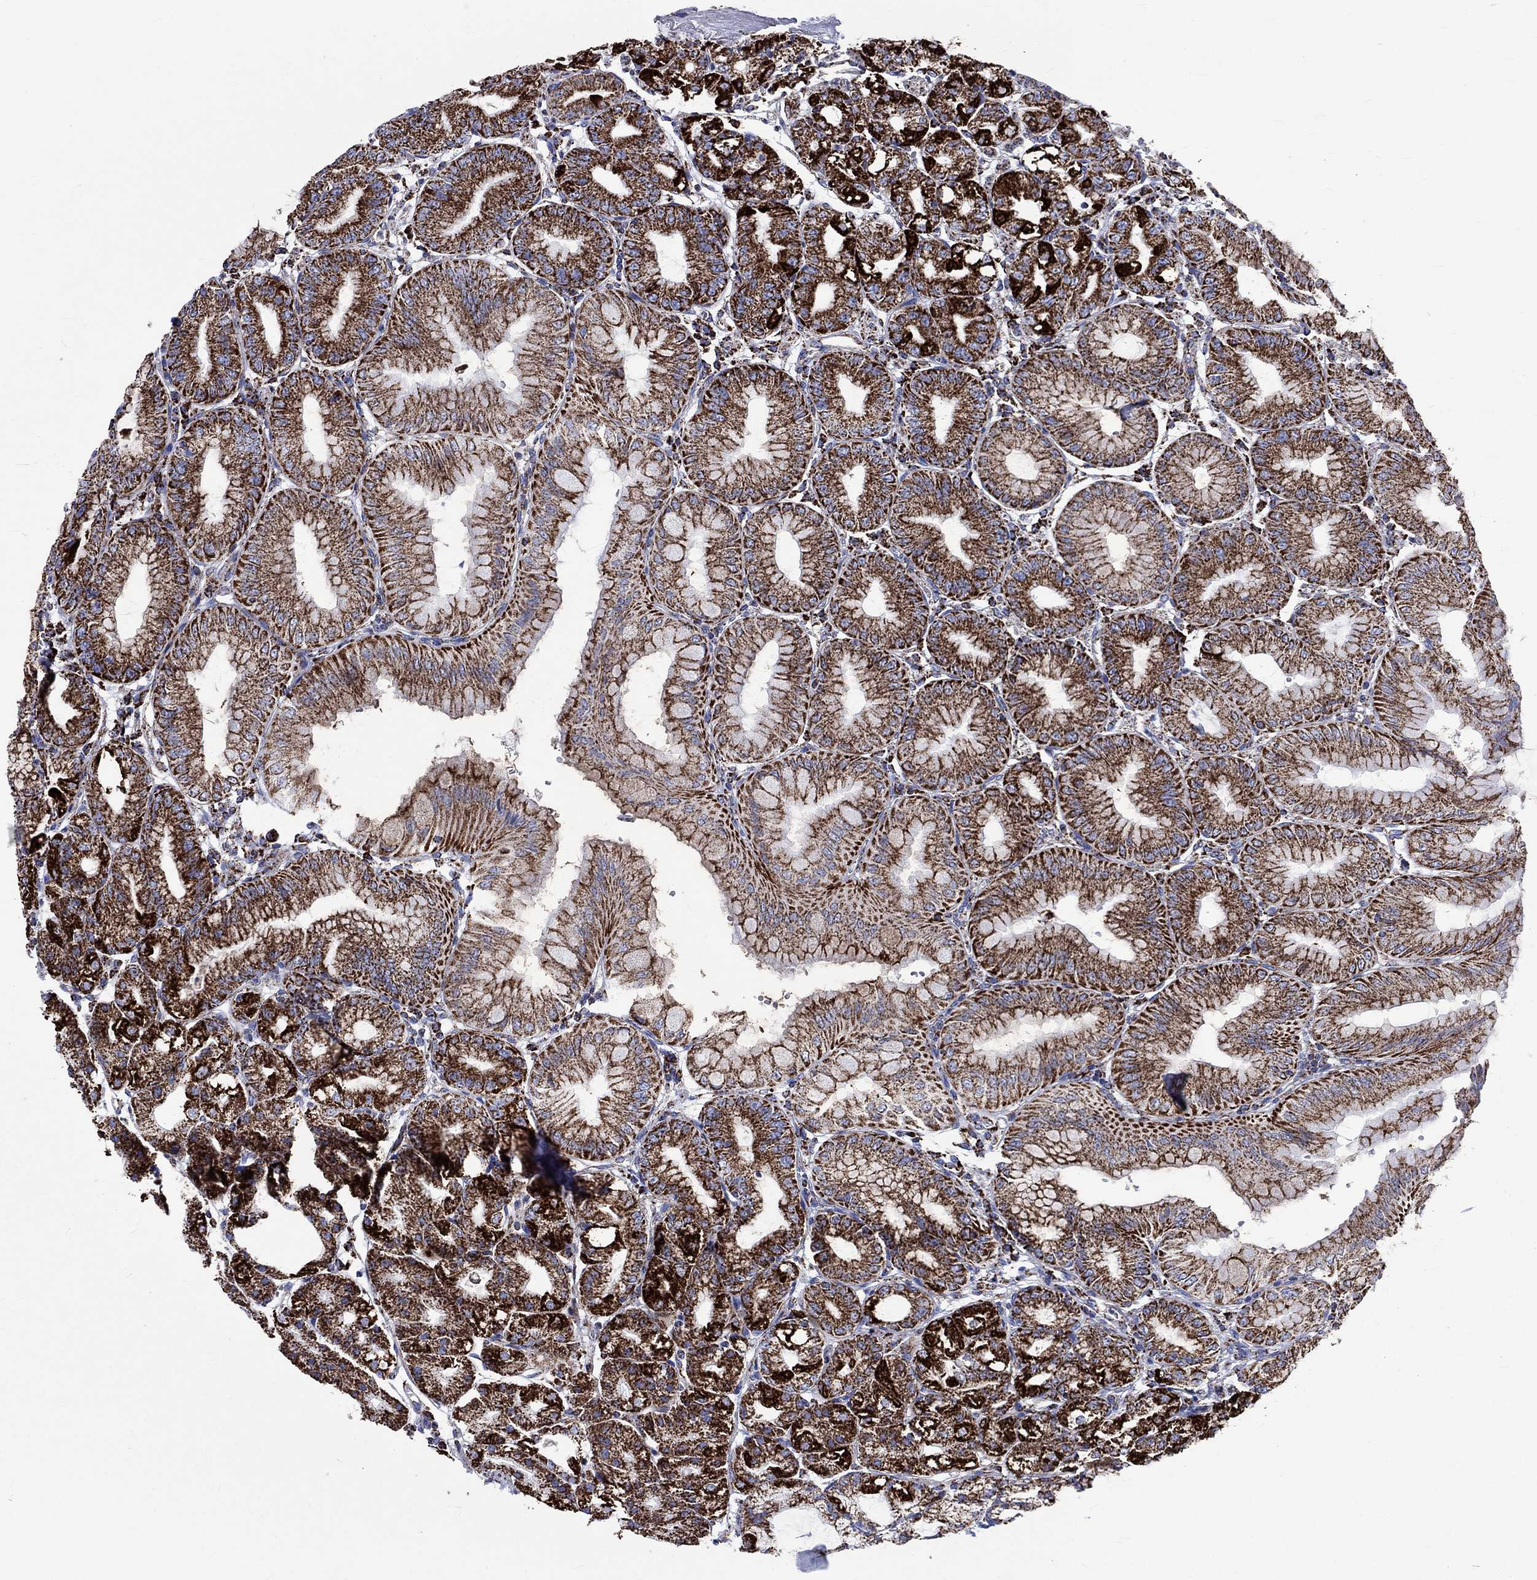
{"staining": {"intensity": "strong", "quantity": "25%-75%", "location": "cytoplasmic/membranous"}, "tissue": "stomach", "cell_type": "Glandular cells", "image_type": "normal", "snomed": [{"axis": "morphology", "description": "Normal tissue, NOS"}, {"axis": "topography", "description": "Stomach"}], "caption": "IHC histopathology image of benign stomach stained for a protein (brown), which reveals high levels of strong cytoplasmic/membranous expression in approximately 25%-75% of glandular cells.", "gene": "RCE1", "patient": {"sex": "male", "age": 71}}